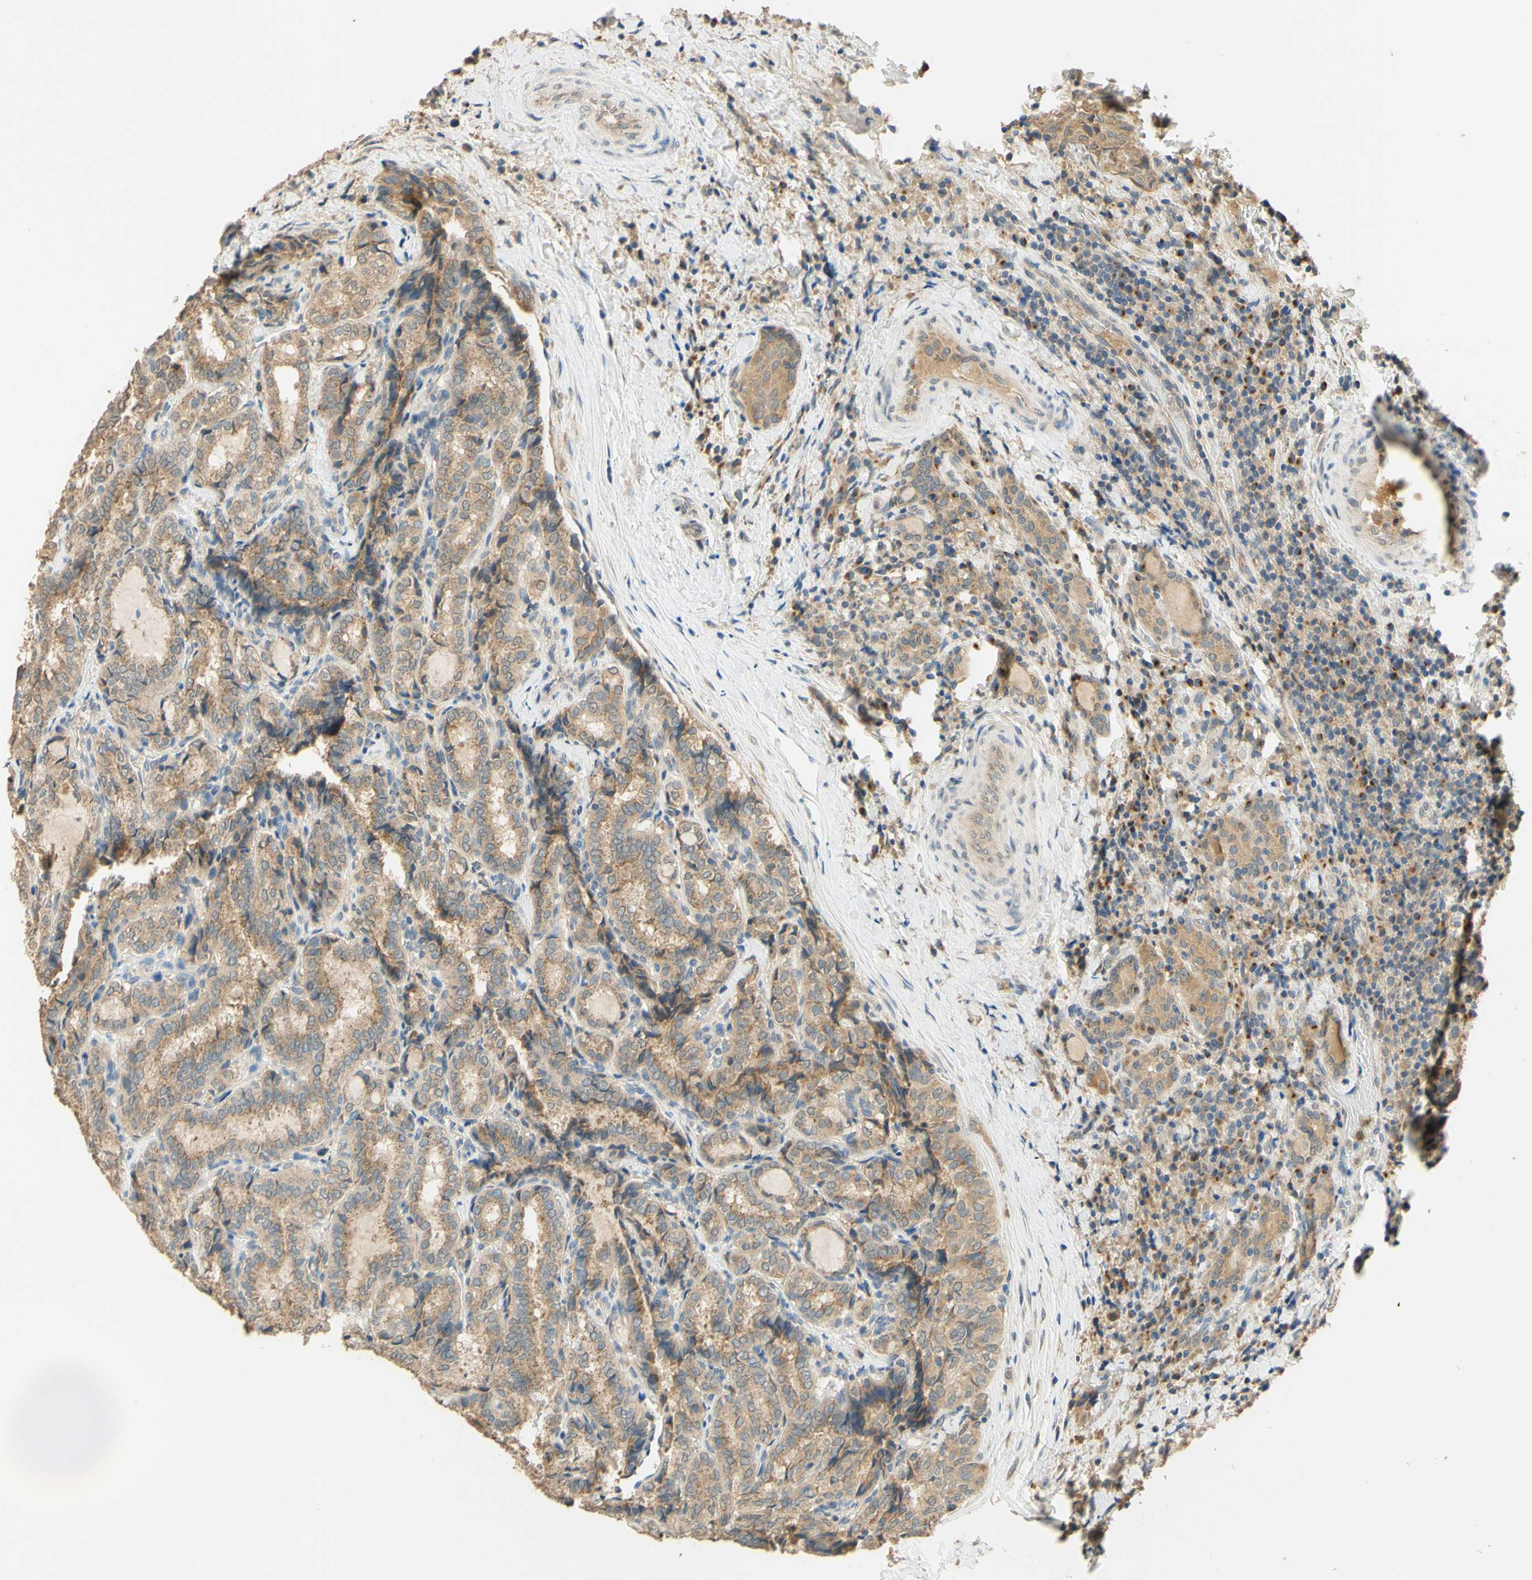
{"staining": {"intensity": "moderate", "quantity": ">75%", "location": "cytoplasmic/membranous"}, "tissue": "thyroid cancer", "cell_type": "Tumor cells", "image_type": "cancer", "snomed": [{"axis": "morphology", "description": "Normal tissue, NOS"}, {"axis": "morphology", "description": "Papillary adenocarcinoma, NOS"}, {"axis": "topography", "description": "Thyroid gland"}], "caption": "Tumor cells demonstrate medium levels of moderate cytoplasmic/membranous staining in about >75% of cells in human thyroid cancer (papillary adenocarcinoma). (brown staining indicates protein expression, while blue staining denotes nuclei).", "gene": "ENTREP2", "patient": {"sex": "female", "age": 30}}